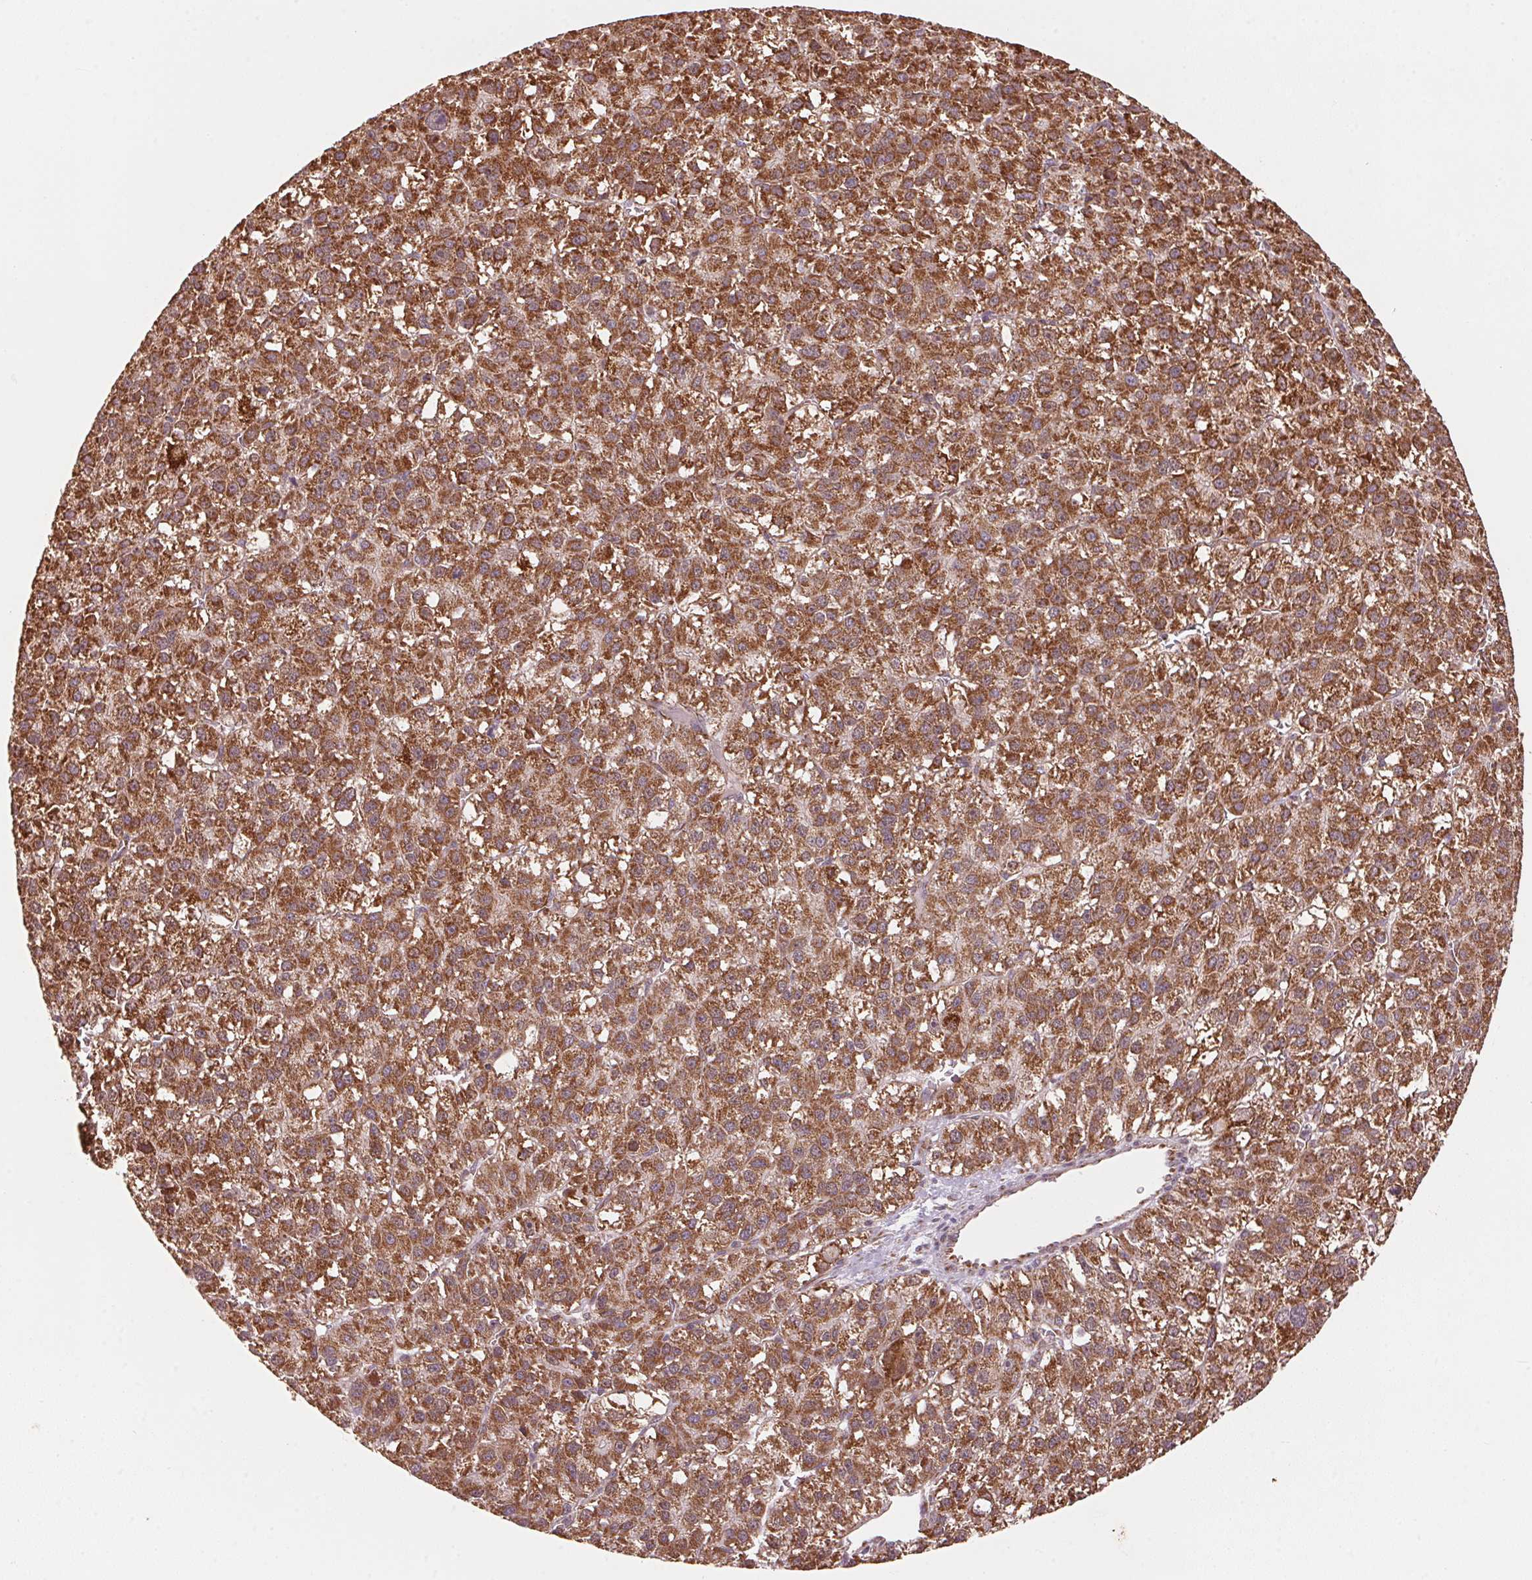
{"staining": {"intensity": "strong", "quantity": ">75%", "location": "cytoplasmic/membranous"}, "tissue": "liver cancer", "cell_type": "Tumor cells", "image_type": "cancer", "snomed": [{"axis": "morphology", "description": "Carcinoma, Hepatocellular, NOS"}, {"axis": "topography", "description": "Liver"}], "caption": "Immunohistochemical staining of human liver cancer reveals high levels of strong cytoplasmic/membranous protein positivity in about >75% of tumor cells.", "gene": "TOMM70", "patient": {"sex": "female", "age": 70}}